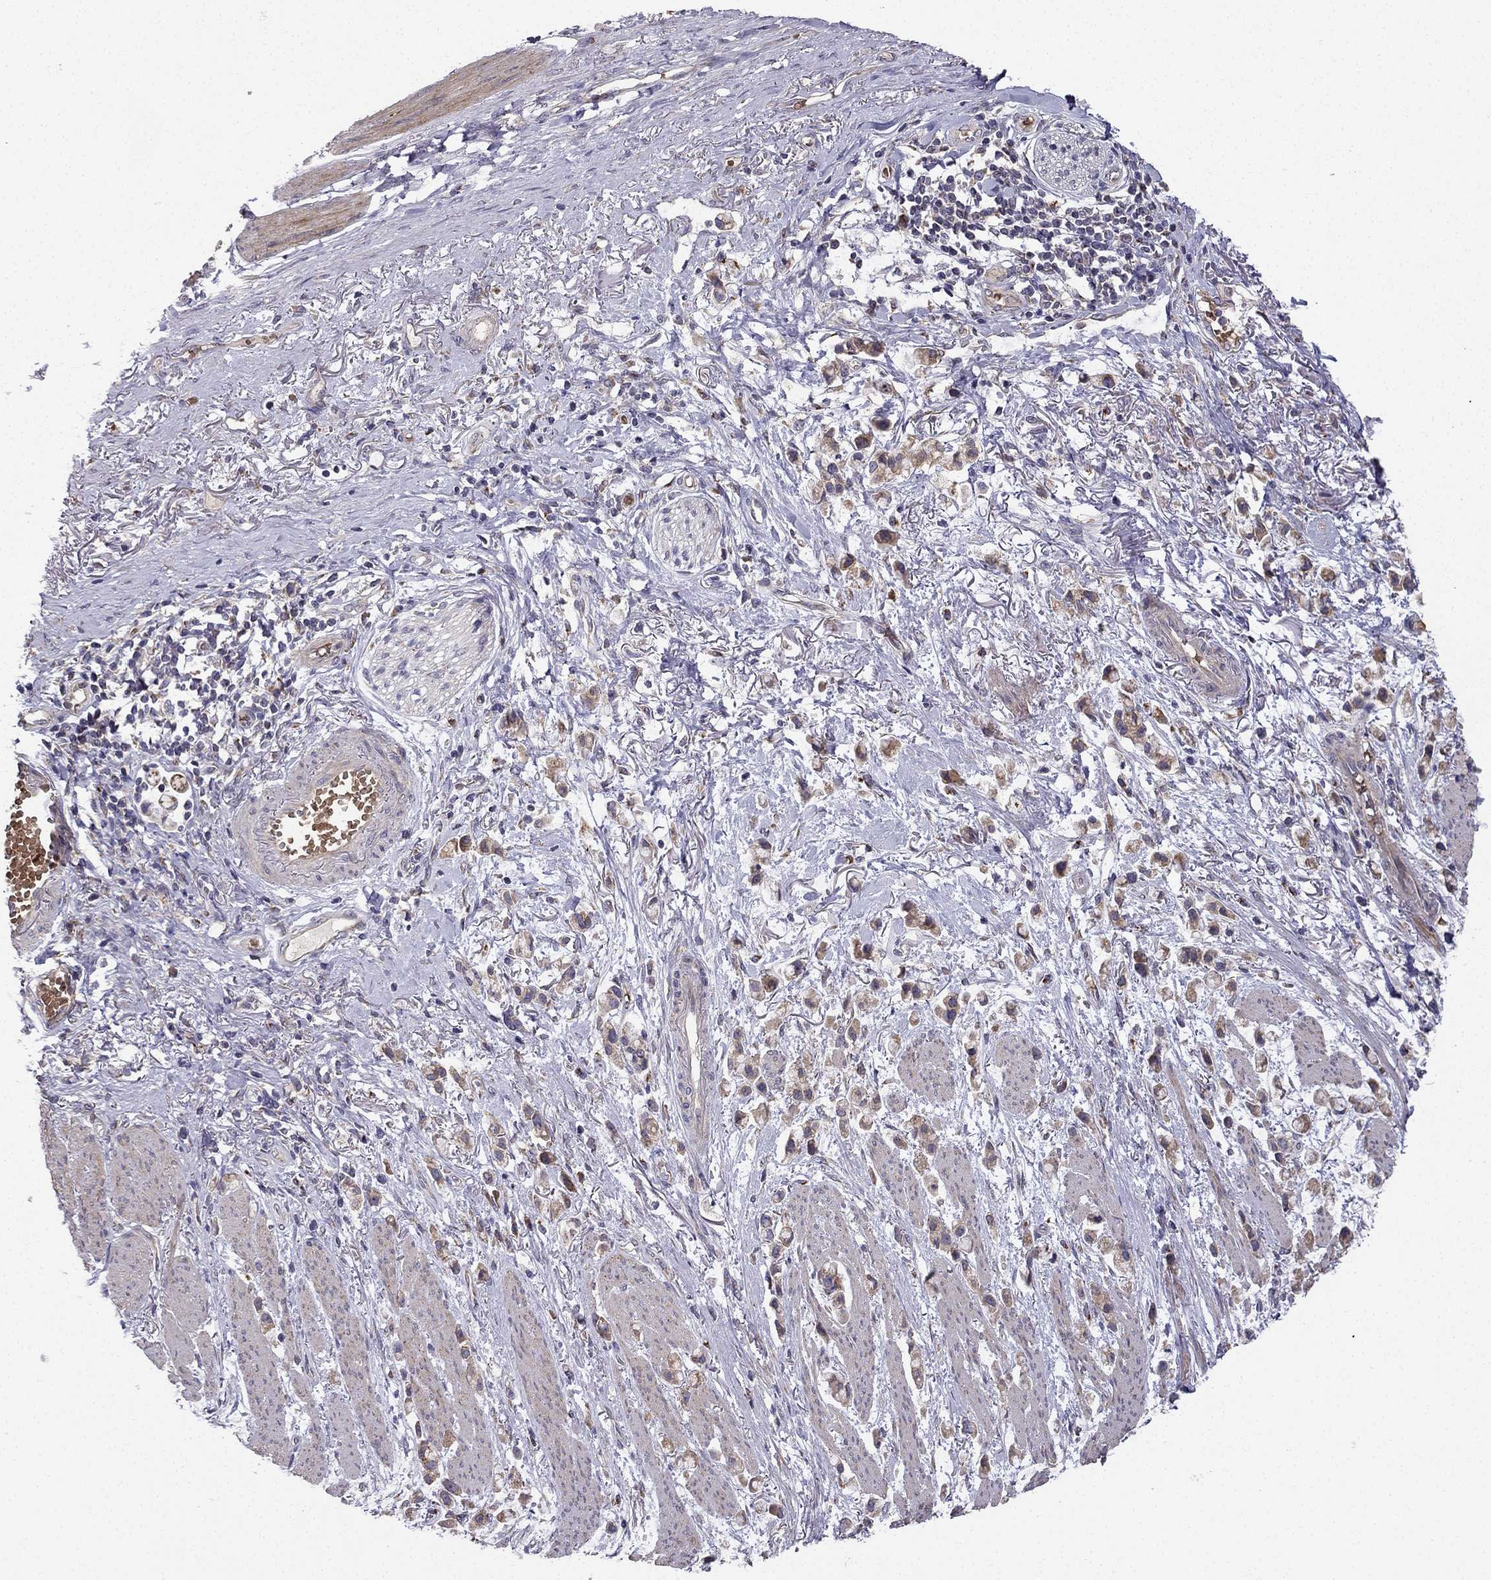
{"staining": {"intensity": "moderate", "quantity": "25%-75%", "location": "cytoplasmic/membranous"}, "tissue": "stomach cancer", "cell_type": "Tumor cells", "image_type": "cancer", "snomed": [{"axis": "morphology", "description": "Adenocarcinoma, NOS"}, {"axis": "topography", "description": "Stomach"}], "caption": "Protein expression analysis of human adenocarcinoma (stomach) reveals moderate cytoplasmic/membranous positivity in about 25%-75% of tumor cells.", "gene": "B4GALT7", "patient": {"sex": "female", "age": 81}}